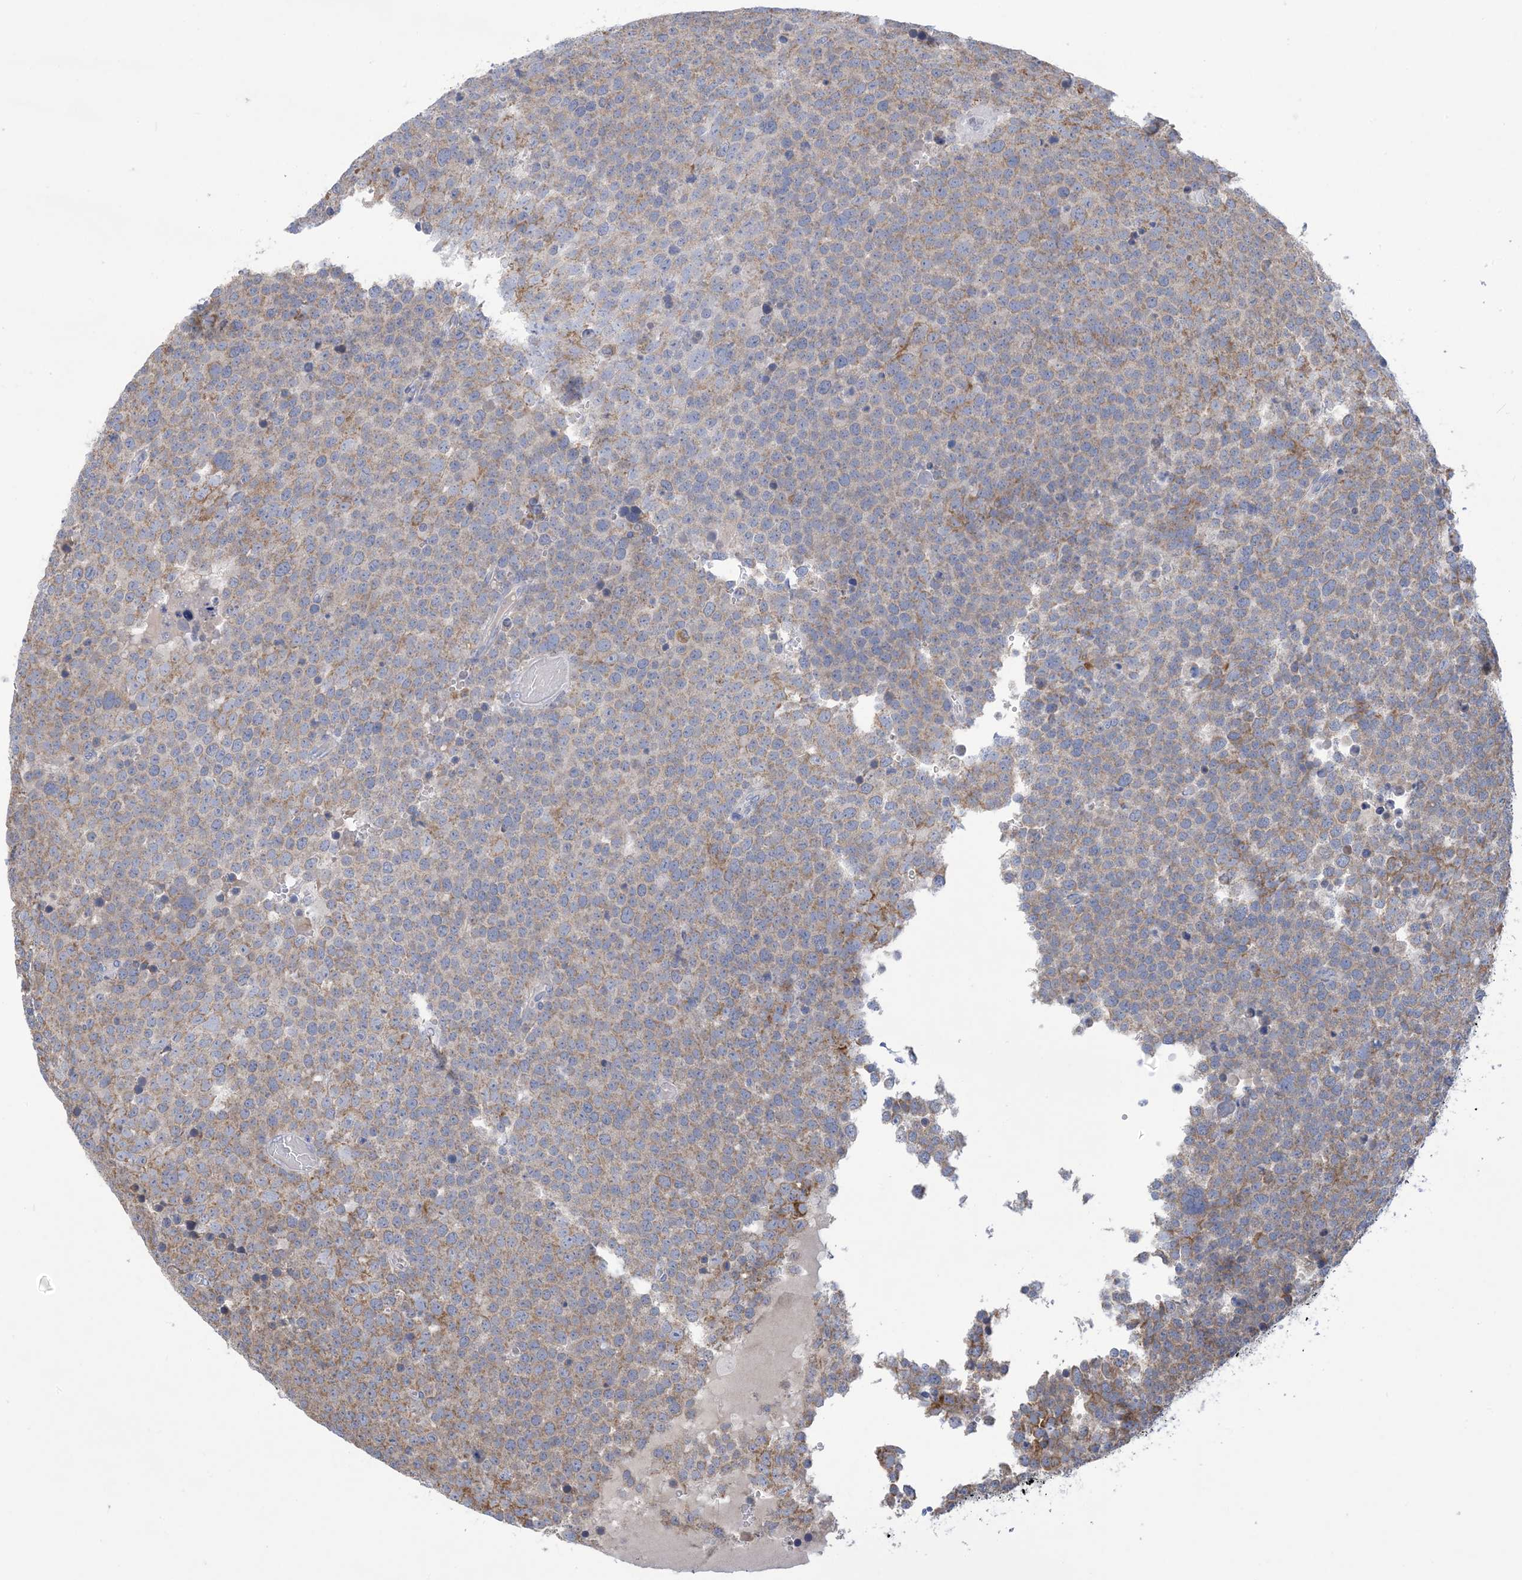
{"staining": {"intensity": "moderate", "quantity": "25%-75%", "location": "cytoplasmic/membranous"}, "tissue": "testis cancer", "cell_type": "Tumor cells", "image_type": "cancer", "snomed": [{"axis": "morphology", "description": "Seminoma, NOS"}, {"axis": "topography", "description": "Testis"}], "caption": "Immunohistochemistry (IHC) (DAB (3,3'-diaminobenzidine)) staining of testis cancer displays moderate cytoplasmic/membranous protein staining in approximately 25%-75% of tumor cells.", "gene": "CLEC16A", "patient": {"sex": "male", "age": 71}}